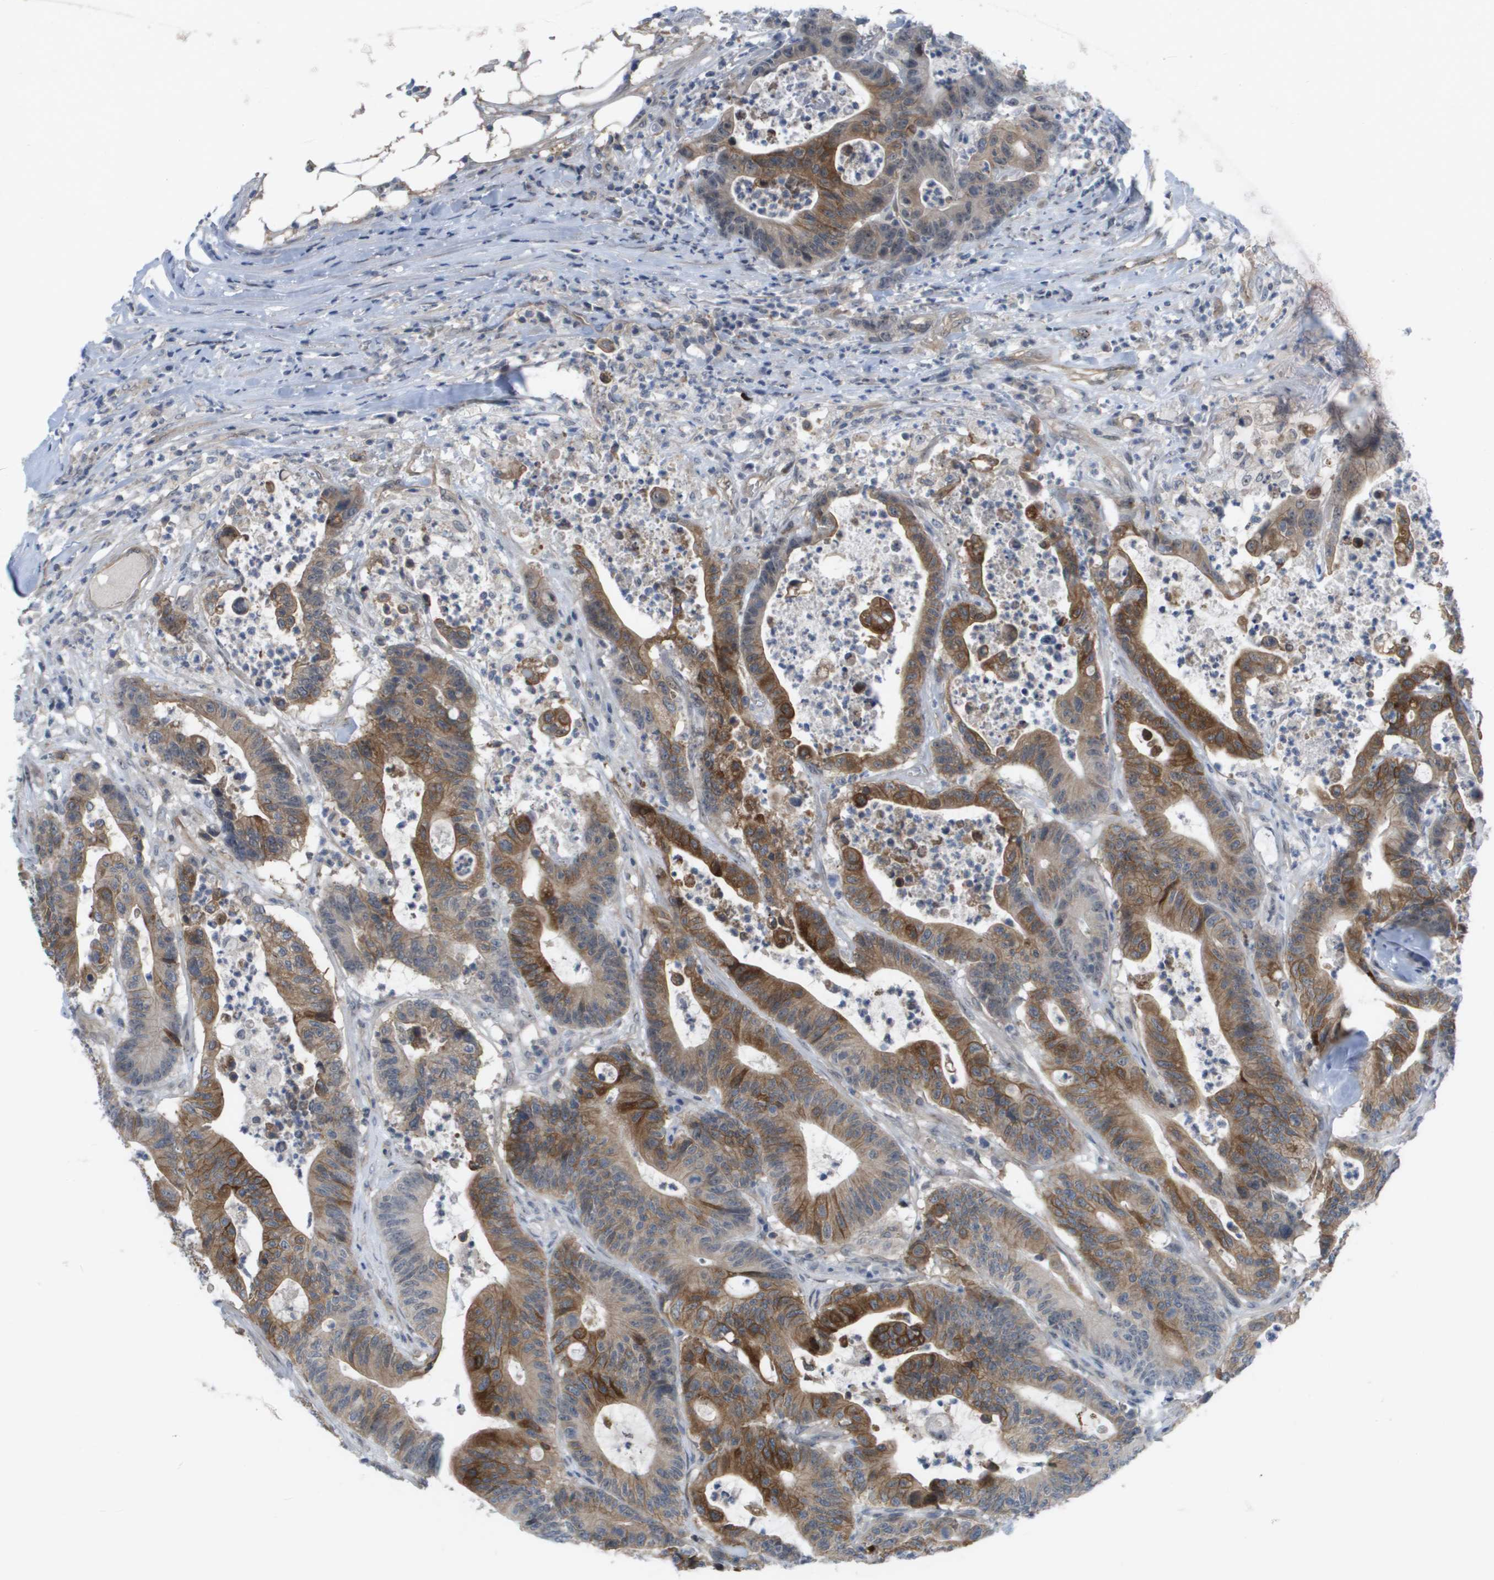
{"staining": {"intensity": "moderate", "quantity": ">75%", "location": "cytoplasmic/membranous"}, "tissue": "colorectal cancer", "cell_type": "Tumor cells", "image_type": "cancer", "snomed": [{"axis": "morphology", "description": "Adenocarcinoma, NOS"}, {"axis": "topography", "description": "Colon"}], "caption": "Brown immunohistochemical staining in human colorectal adenocarcinoma demonstrates moderate cytoplasmic/membranous positivity in about >75% of tumor cells.", "gene": "MTARC2", "patient": {"sex": "female", "age": 84}}